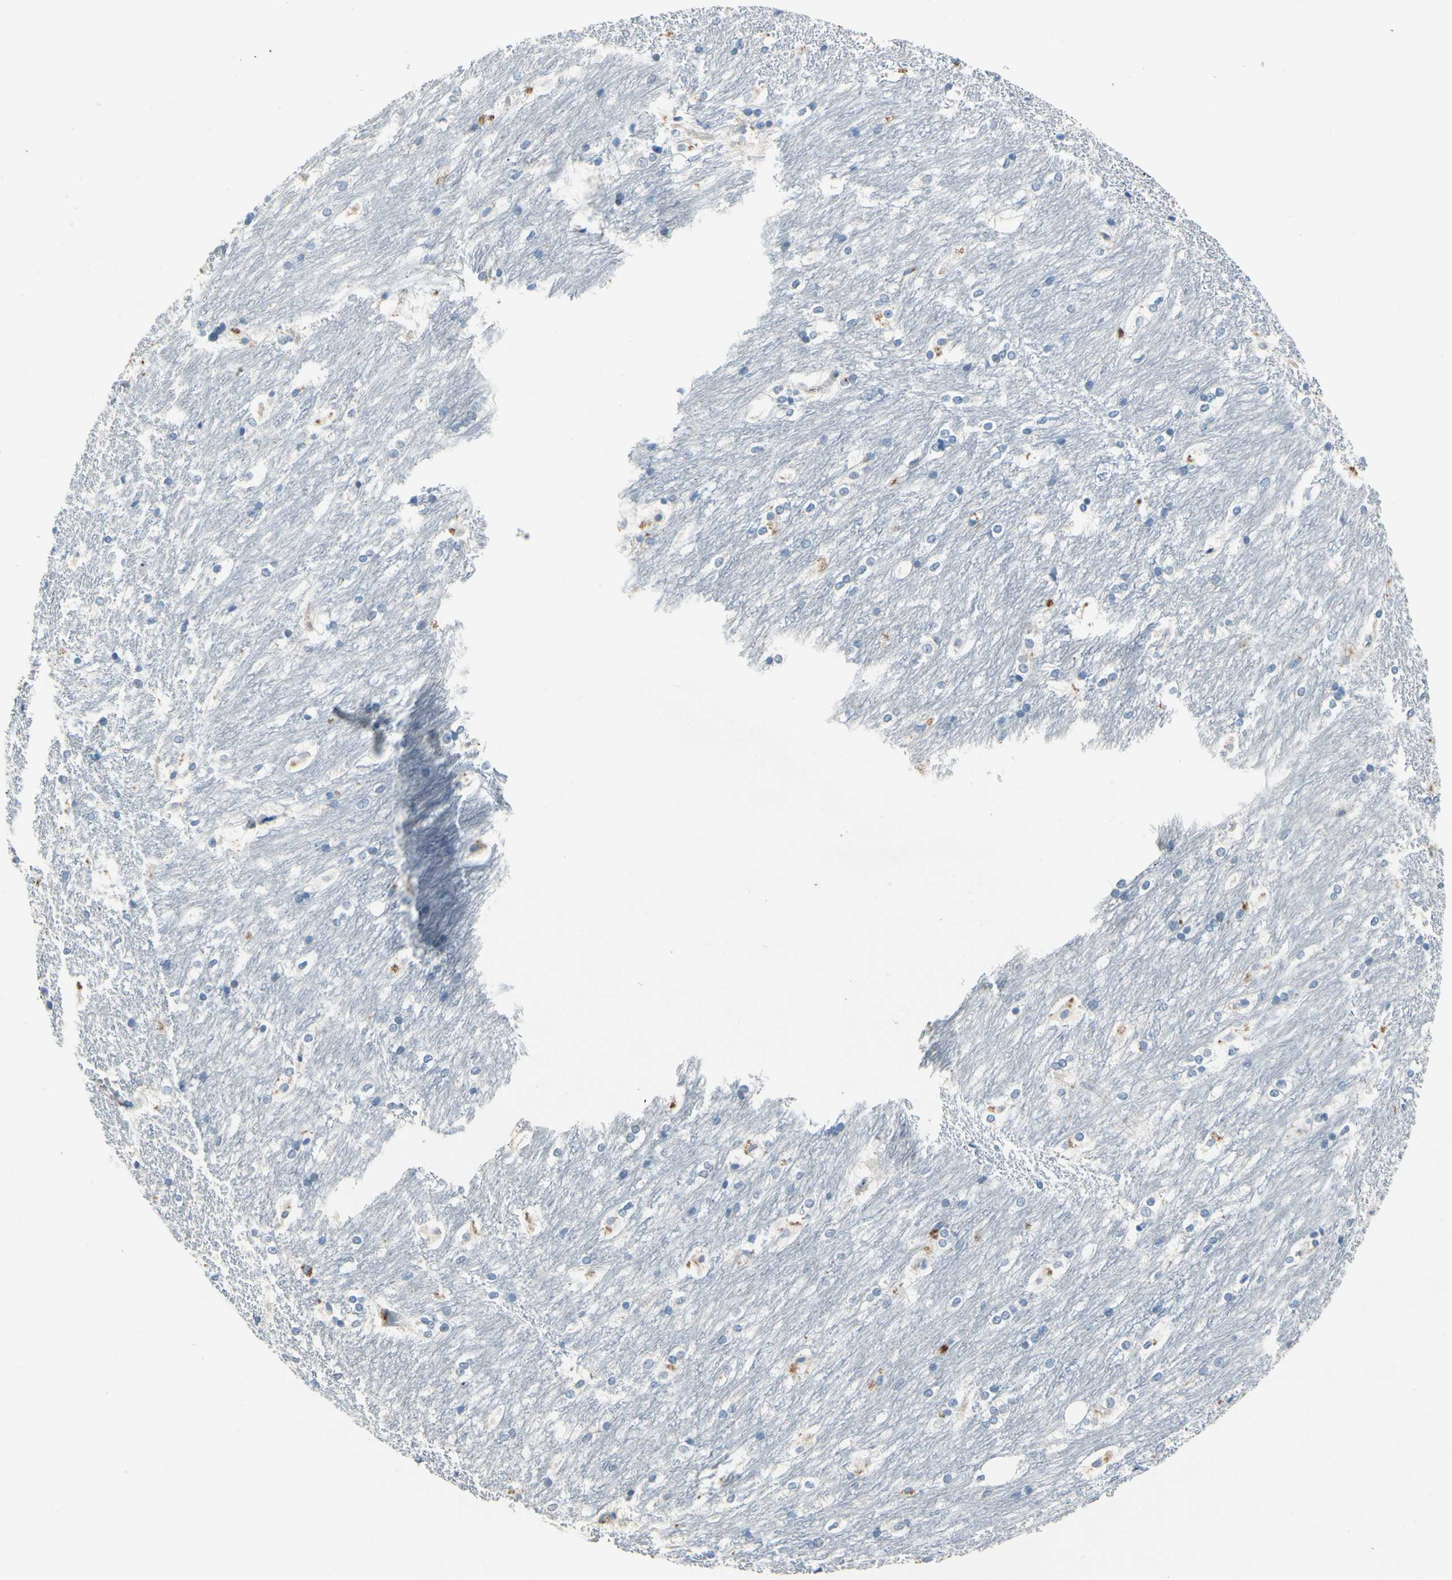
{"staining": {"intensity": "negative", "quantity": "none", "location": "none"}, "tissue": "caudate", "cell_type": "Glial cells", "image_type": "normal", "snomed": [{"axis": "morphology", "description": "Normal tissue, NOS"}, {"axis": "topography", "description": "Lateral ventricle wall"}], "caption": "IHC of unremarkable caudate shows no expression in glial cells. (Stains: DAB (3,3'-diaminobenzidine) IHC with hematoxylin counter stain, Microscopy: brightfield microscopy at high magnification).", "gene": "CPA3", "patient": {"sex": "female", "age": 19}}